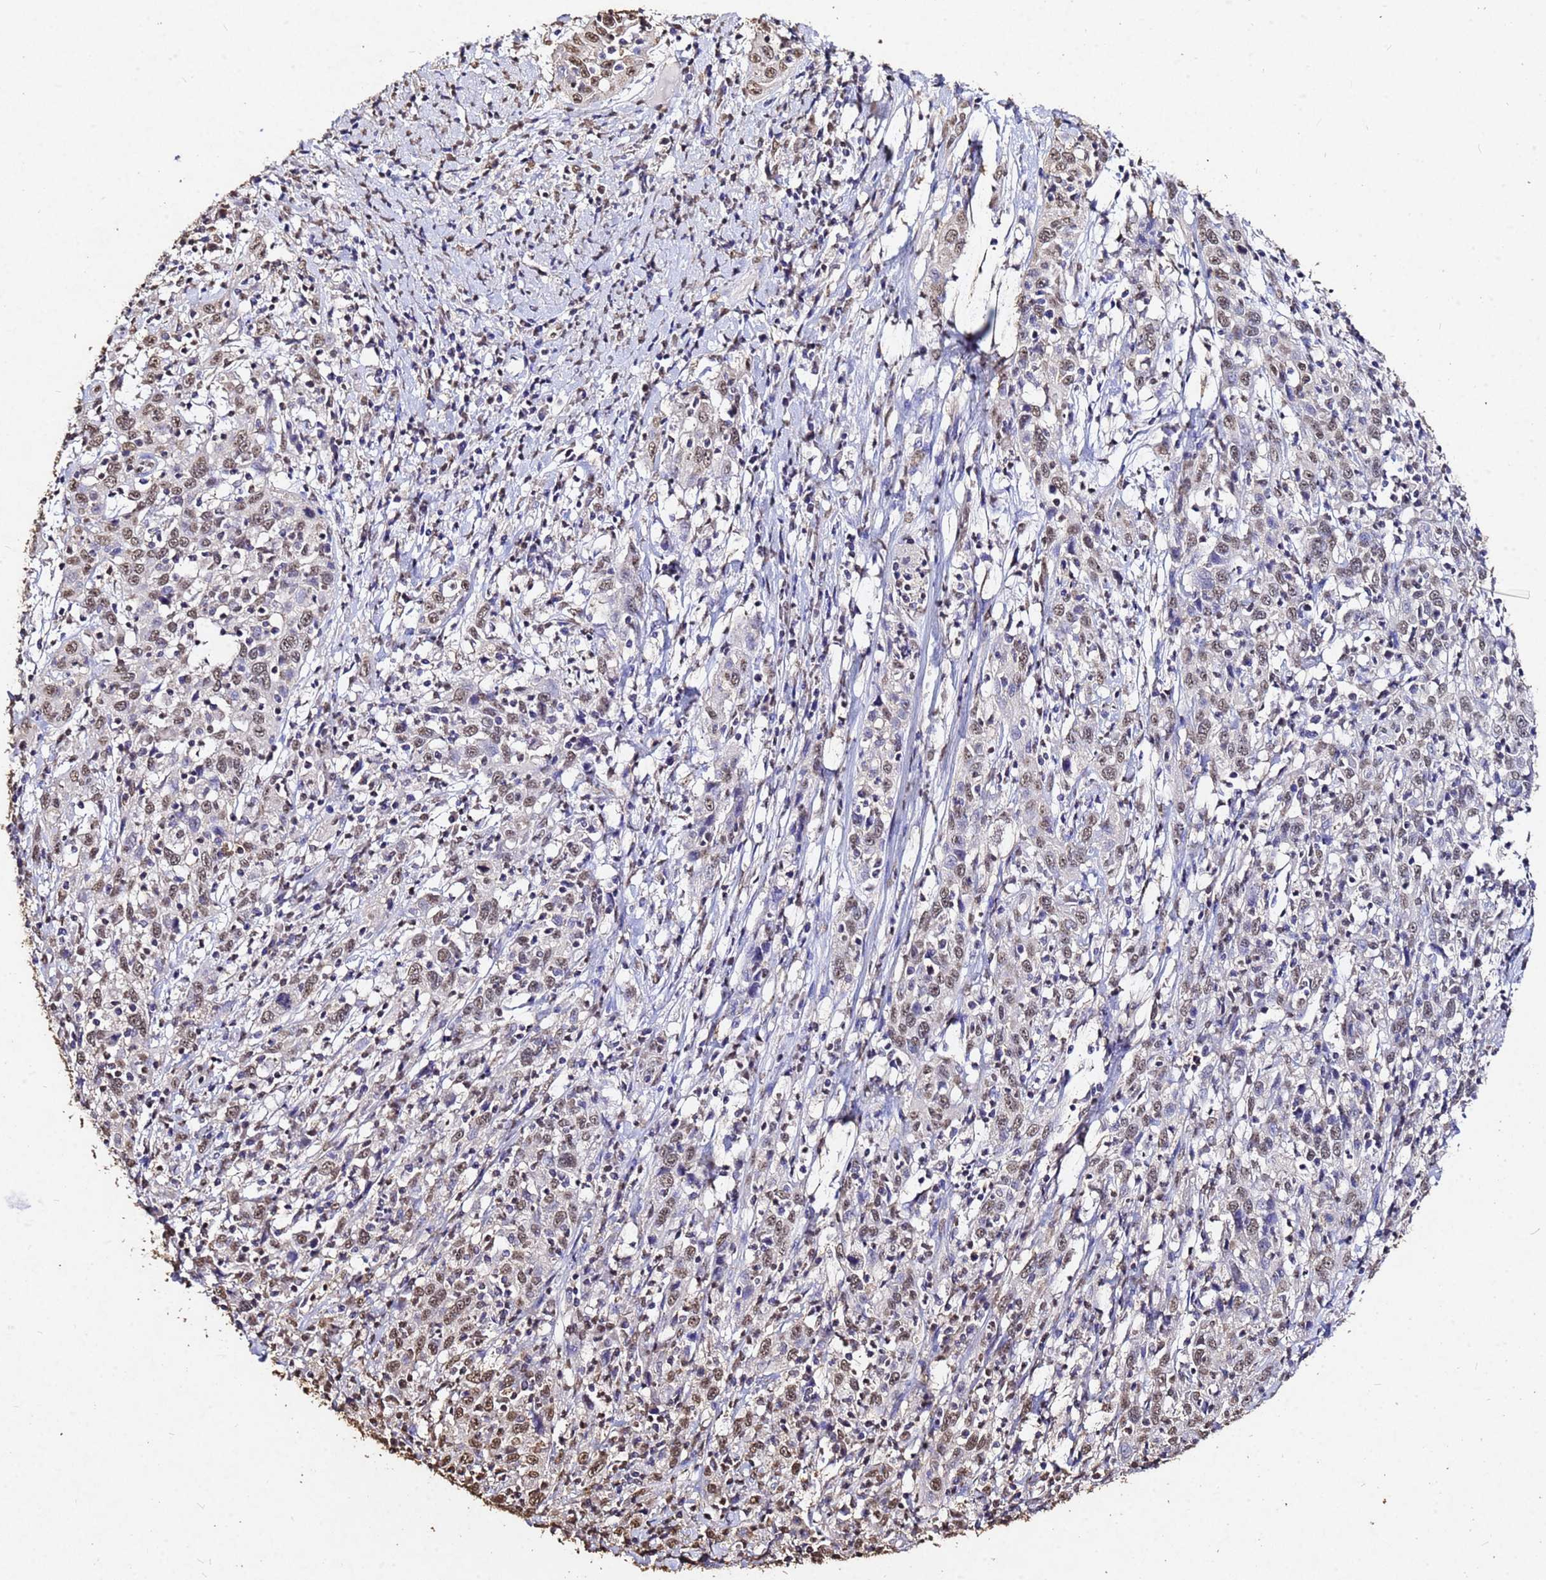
{"staining": {"intensity": "weak", "quantity": ">75%", "location": "nuclear"}, "tissue": "cervical cancer", "cell_type": "Tumor cells", "image_type": "cancer", "snomed": [{"axis": "morphology", "description": "Squamous cell carcinoma, NOS"}, {"axis": "topography", "description": "Cervix"}], "caption": "Weak nuclear staining is seen in about >75% of tumor cells in cervical cancer.", "gene": "MYOCD", "patient": {"sex": "female", "age": 46}}